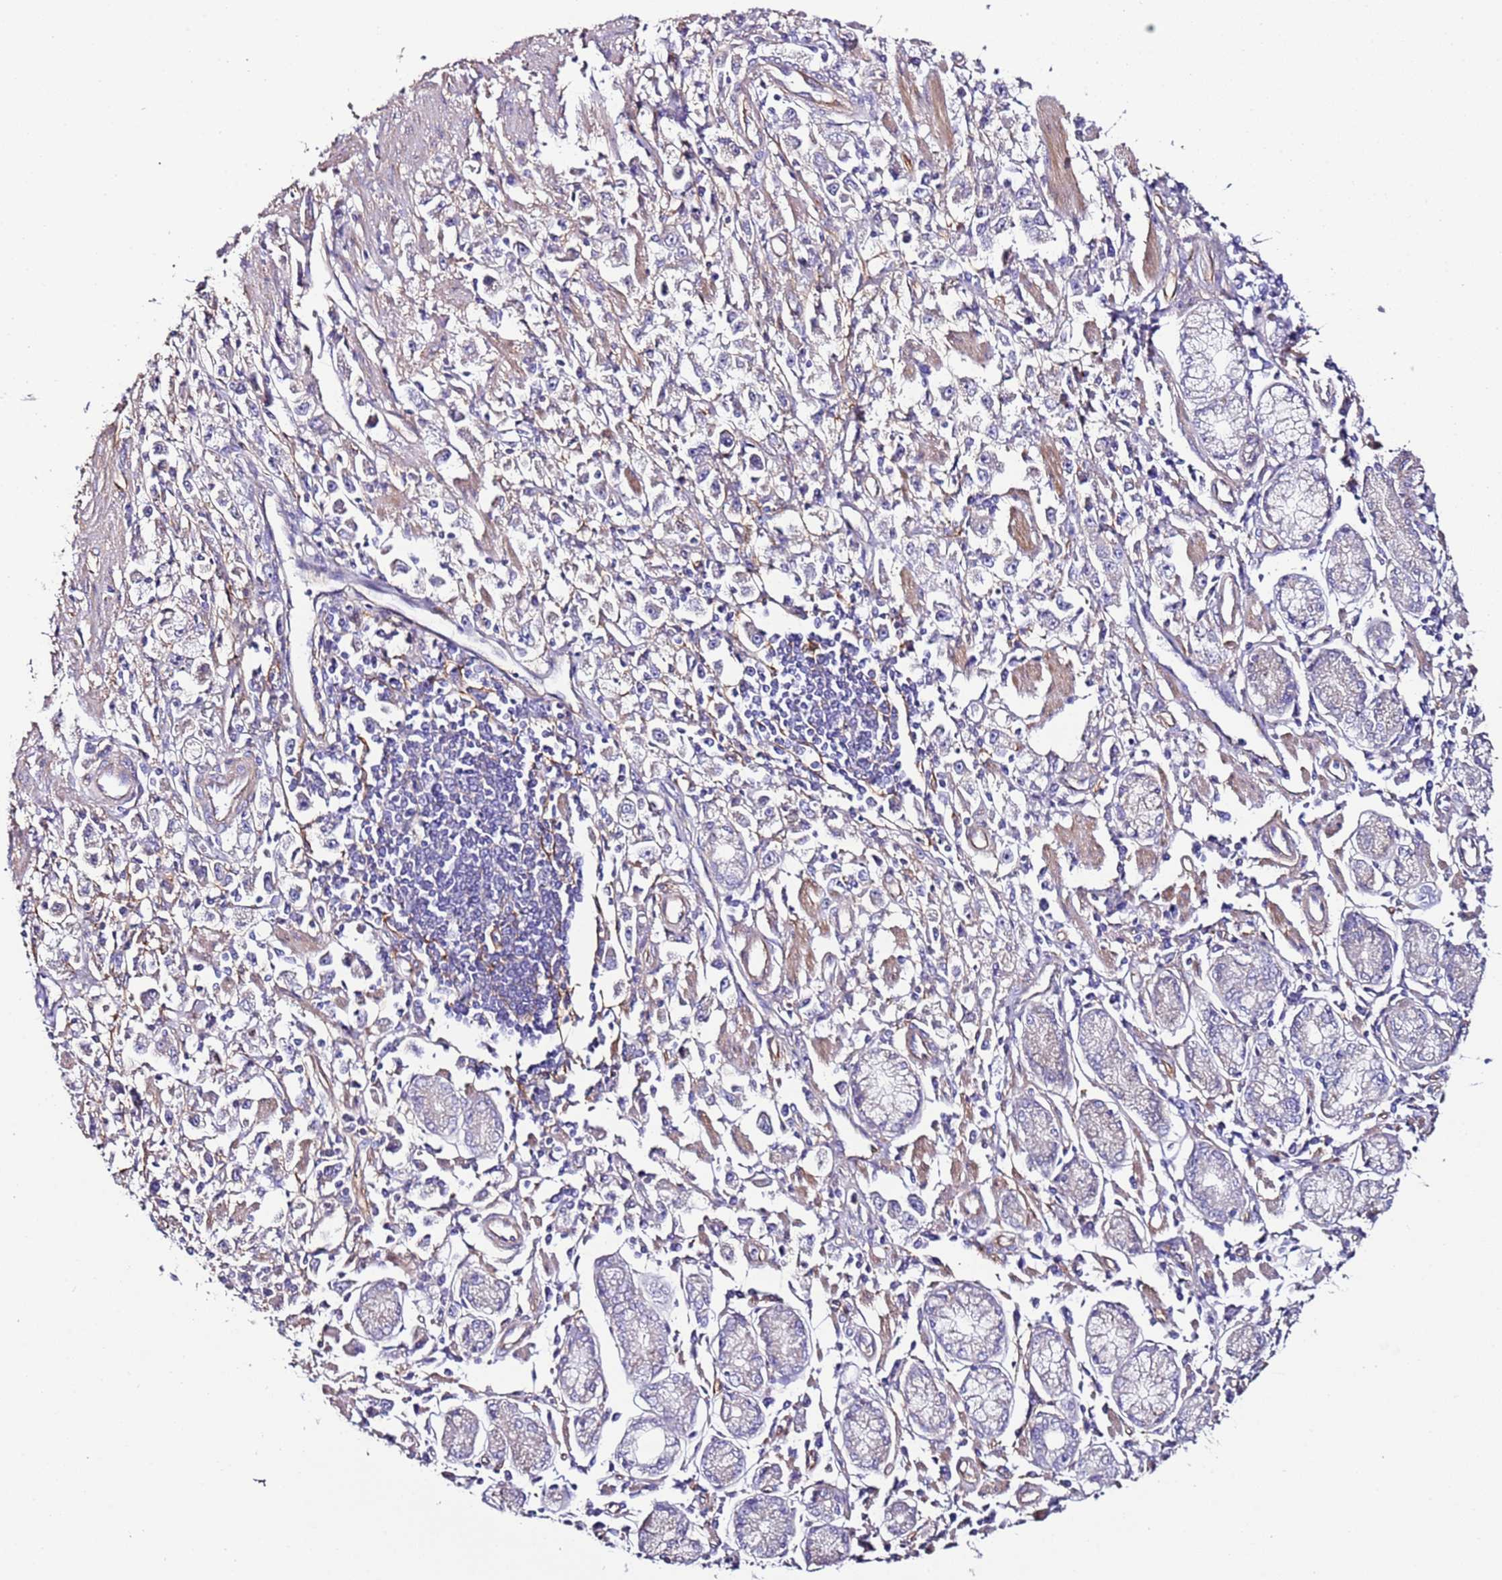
{"staining": {"intensity": "negative", "quantity": "none", "location": "none"}, "tissue": "stomach cancer", "cell_type": "Tumor cells", "image_type": "cancer", "snomed": [{"axis": "morphology", "description": "Adenocarcinoma, NOS"}, {"axis": "topography", "description": "Stomach"}], "caption": "Tumor cells show no significant positivity in stomach cancer.", "gene": "FAM174C", "patient": {"sex": "female", "age": 59}}